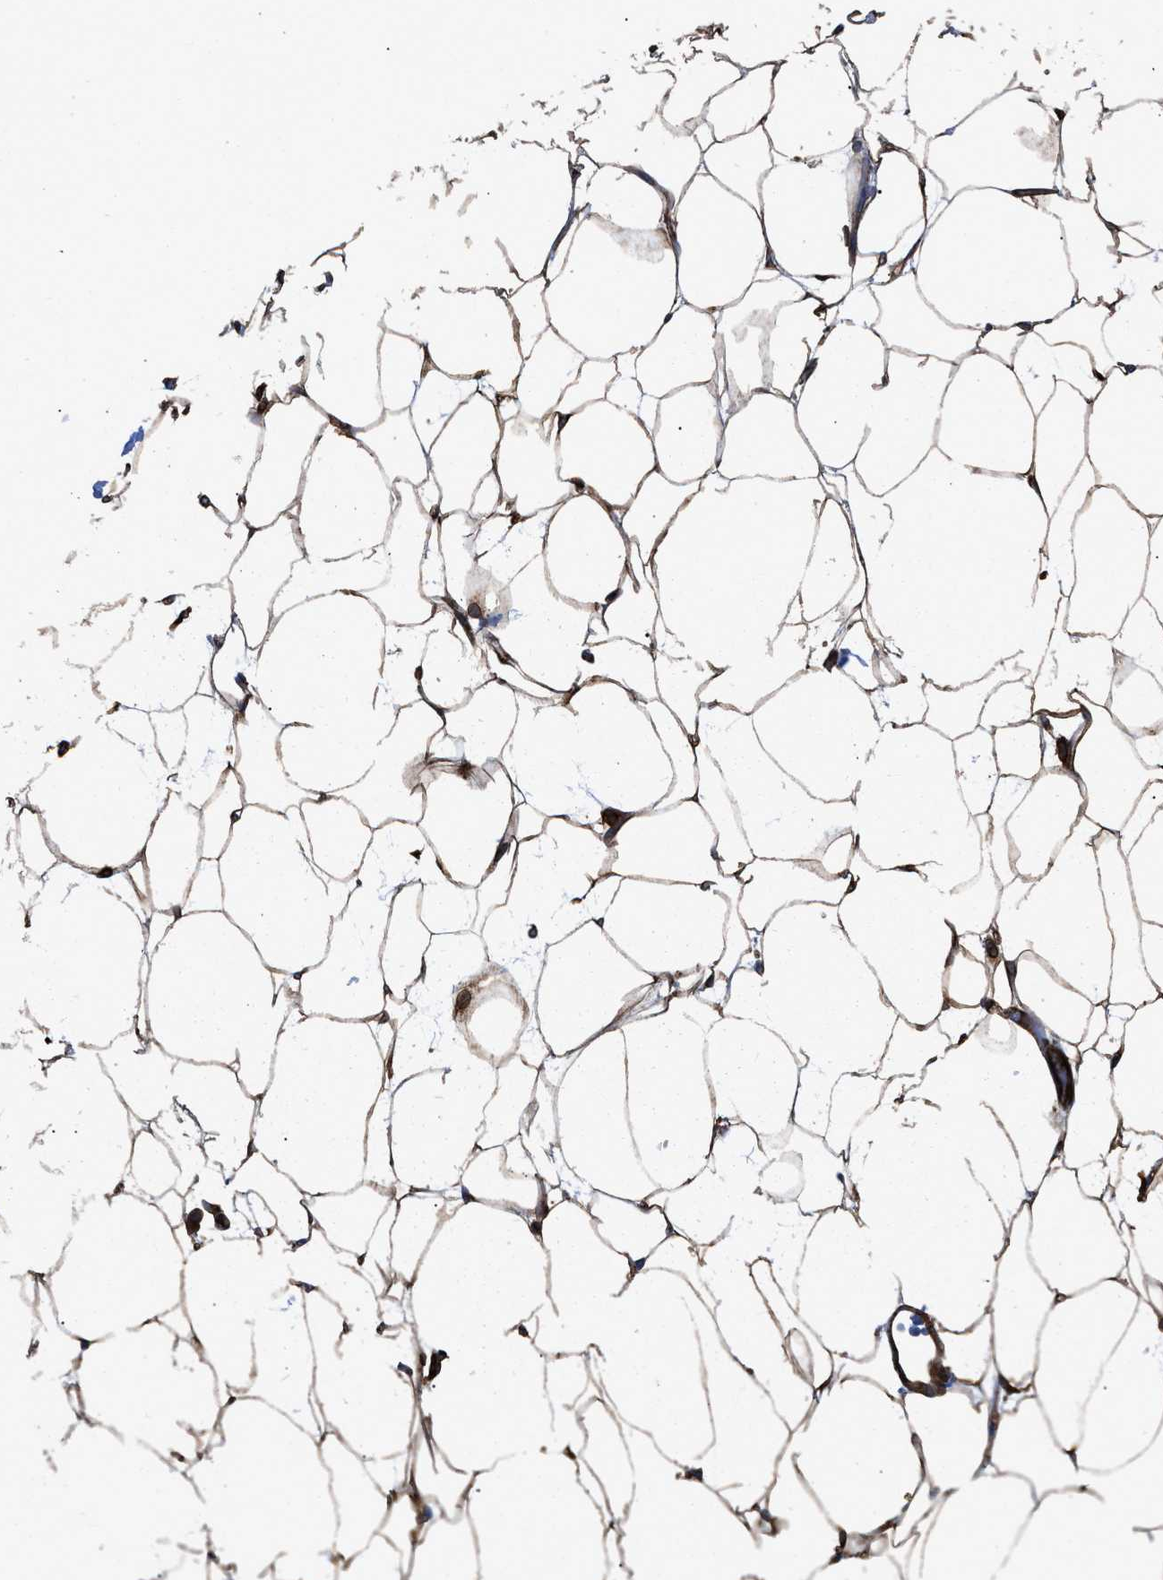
{"staining": {"intensity": "moderate", "quantity": ">75%", "location": "cytoplasmic/membranous"}, "tissue": "adipose tissue", "cell_type": "Adipocytes", "image_type": "normal", "snomed": [{"axis": "morphology", "description": "Normal tissue, NOS"}, {"axis": "topography", "description": "Breast"}, {"axis": "topography", "description": "Soft tissue"}], "caption": "High-magnification brightfield microscopy of benign adipose tissue stained with DAB (brown) and counterstained with hematoxylin (blue). adipocytes exhibit moderate cytoplasmic/membranous staining is appreciated in approximately>75% of cells.", "gene": "PTPRE", "patient": {"sex": "female", "age": 75}}